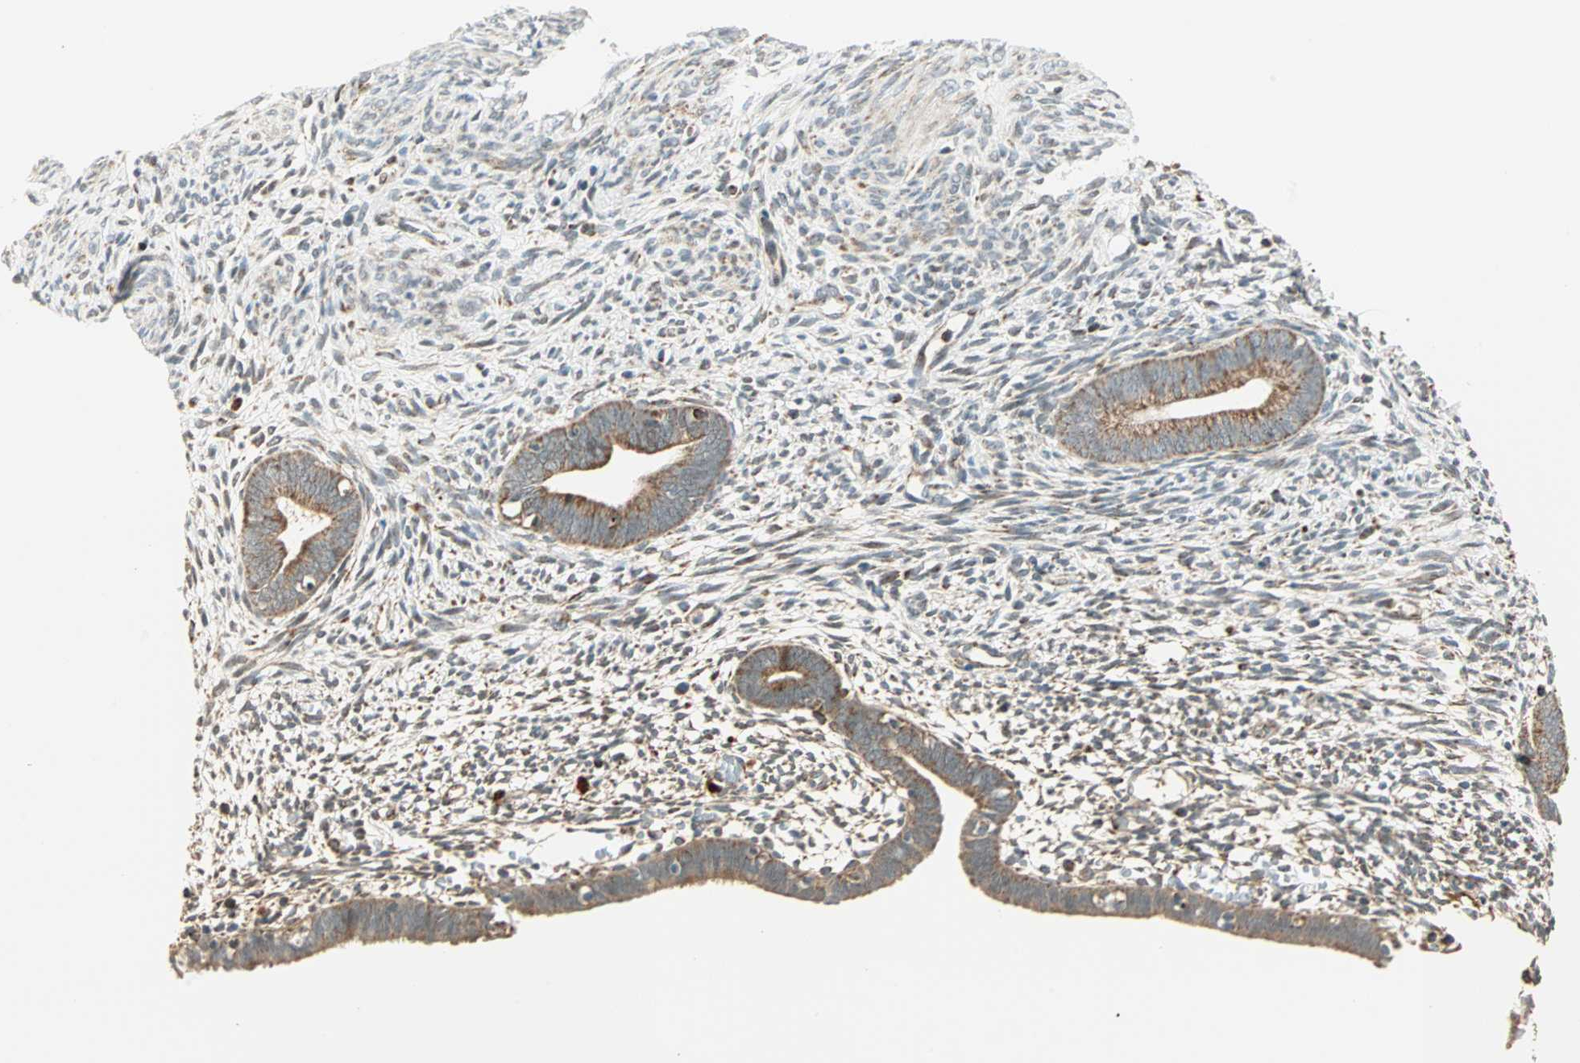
{"staining": {"intensity": "negative", "quantity": "none", "location": "none"}, "tissue": "endometrium", "cell_type": "Cells in endometrial stroma", "image_type": "normal", "snomed": [{"axis": "morphology", "description": "Normal tissue, NOS"}, {"axis": "morphology", "description": "Atrophy, NOS"}, {"axis": "topography", "description": "Uterus"}, {"axis": "topography", "description": "Endometrium"}], "caption": "This is an immunohistochemistry photomicrograph of benign human endometrium. There is no staining in cells in endometrial stroma.", "gene": "SPRY4", "patient": {"sex": "female", "age": 68}}